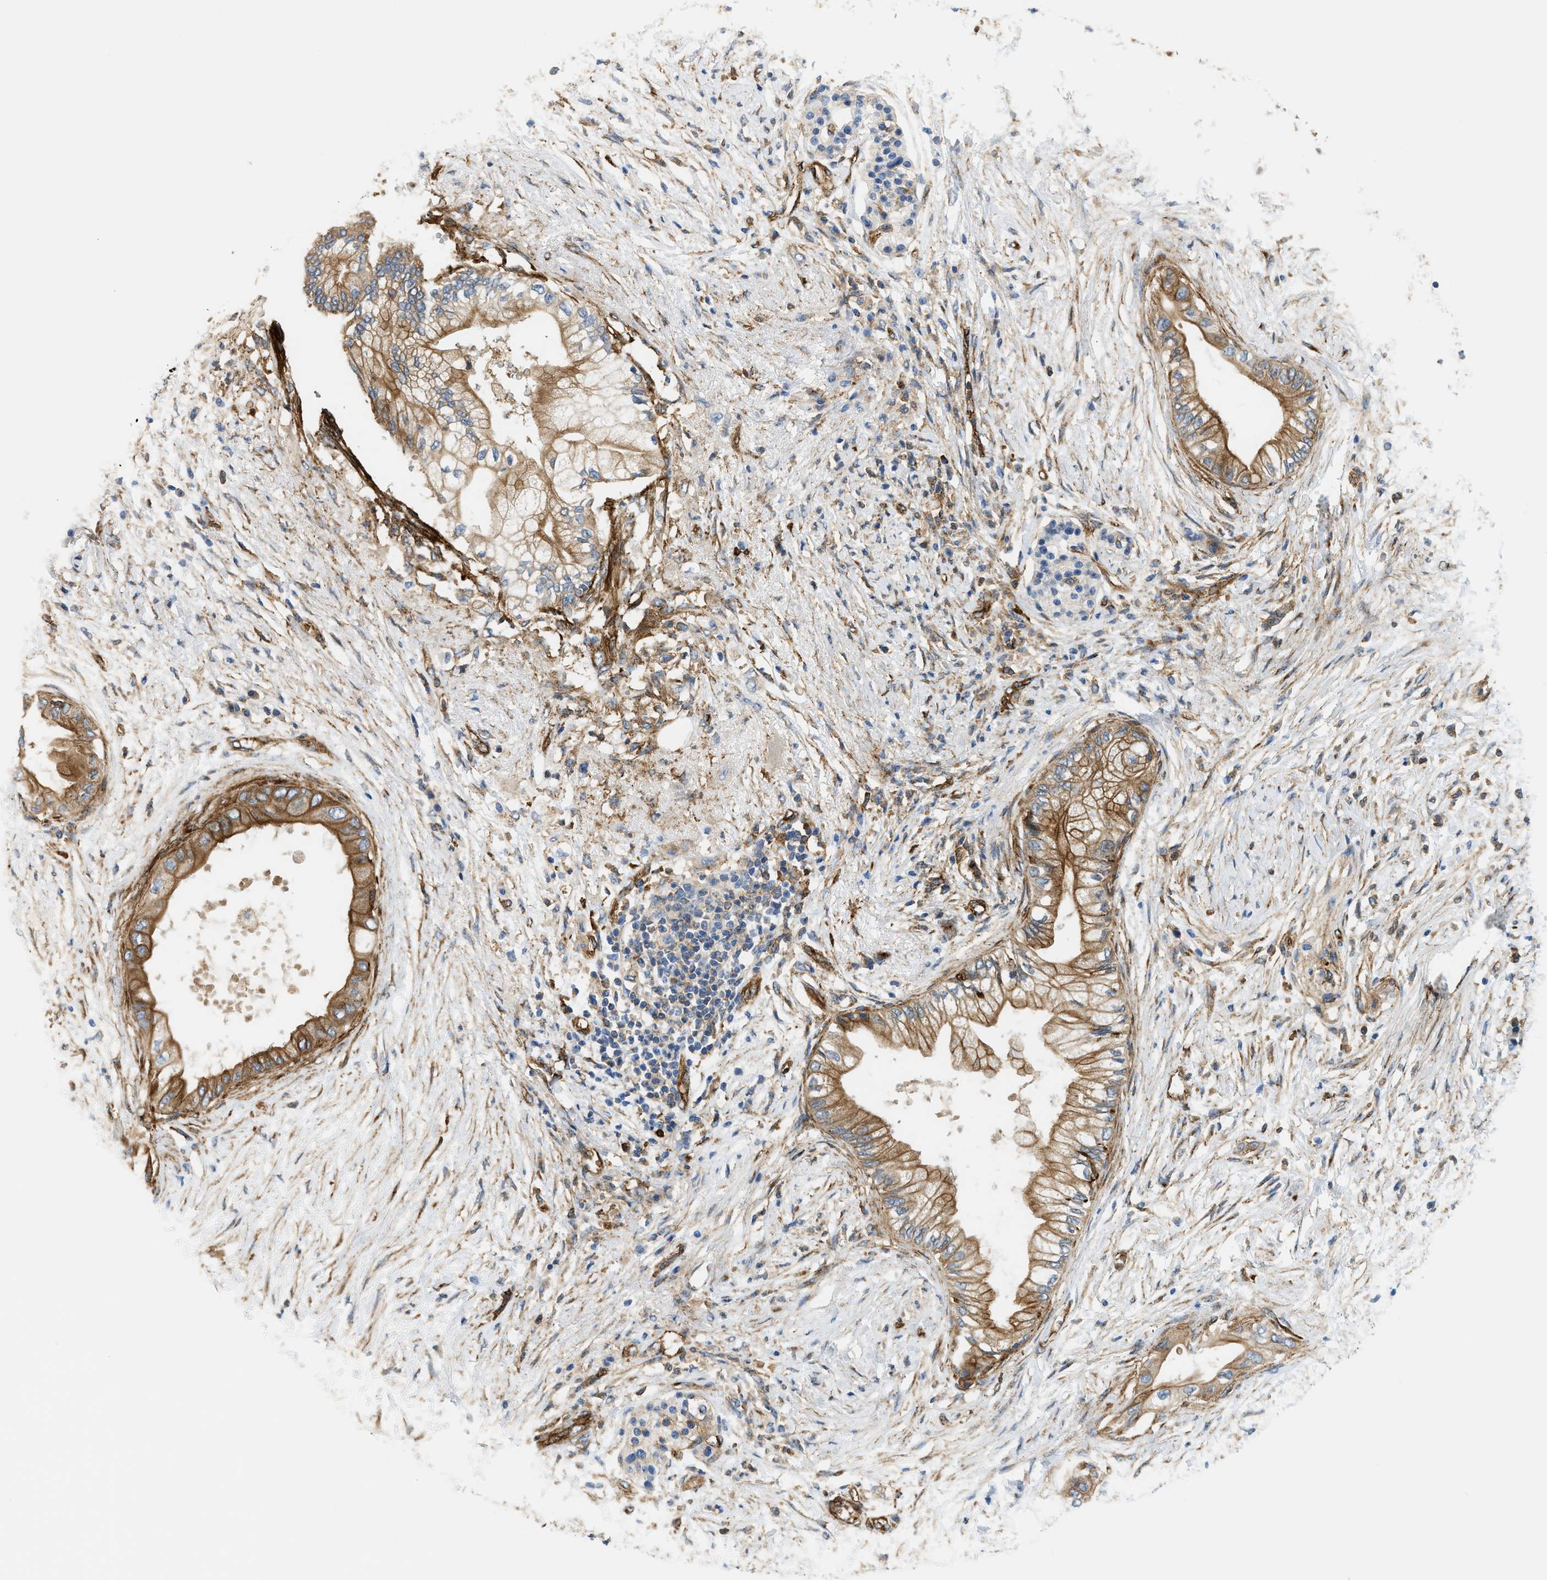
{"staining": {"intensity": "moderate", "quantity": ">75%", "location": "cytoplasmic/membranous"}, "tissue": "pancreatic cancer", "cell_type": "Tumor cells", "image_type": "cancer", "snomed": [{"axis": "morphology", "description": "Normal tissue, NOS"}, {"axis": "morphology", "description": "Adenocarcinoma, NOS"}, {"axis": "topography", "description": "Pancreas"}, {"axis": "topography", "description": "Duodenum"}], "caption": "A photomicrograph of human adenocarcinoma (pancreatic) stained for a protein shows moderate cytoplasmic/membranous brown staining in tumor cells.", "gene": "HIP1", "patient": {"sex": "female", "age": 60}}